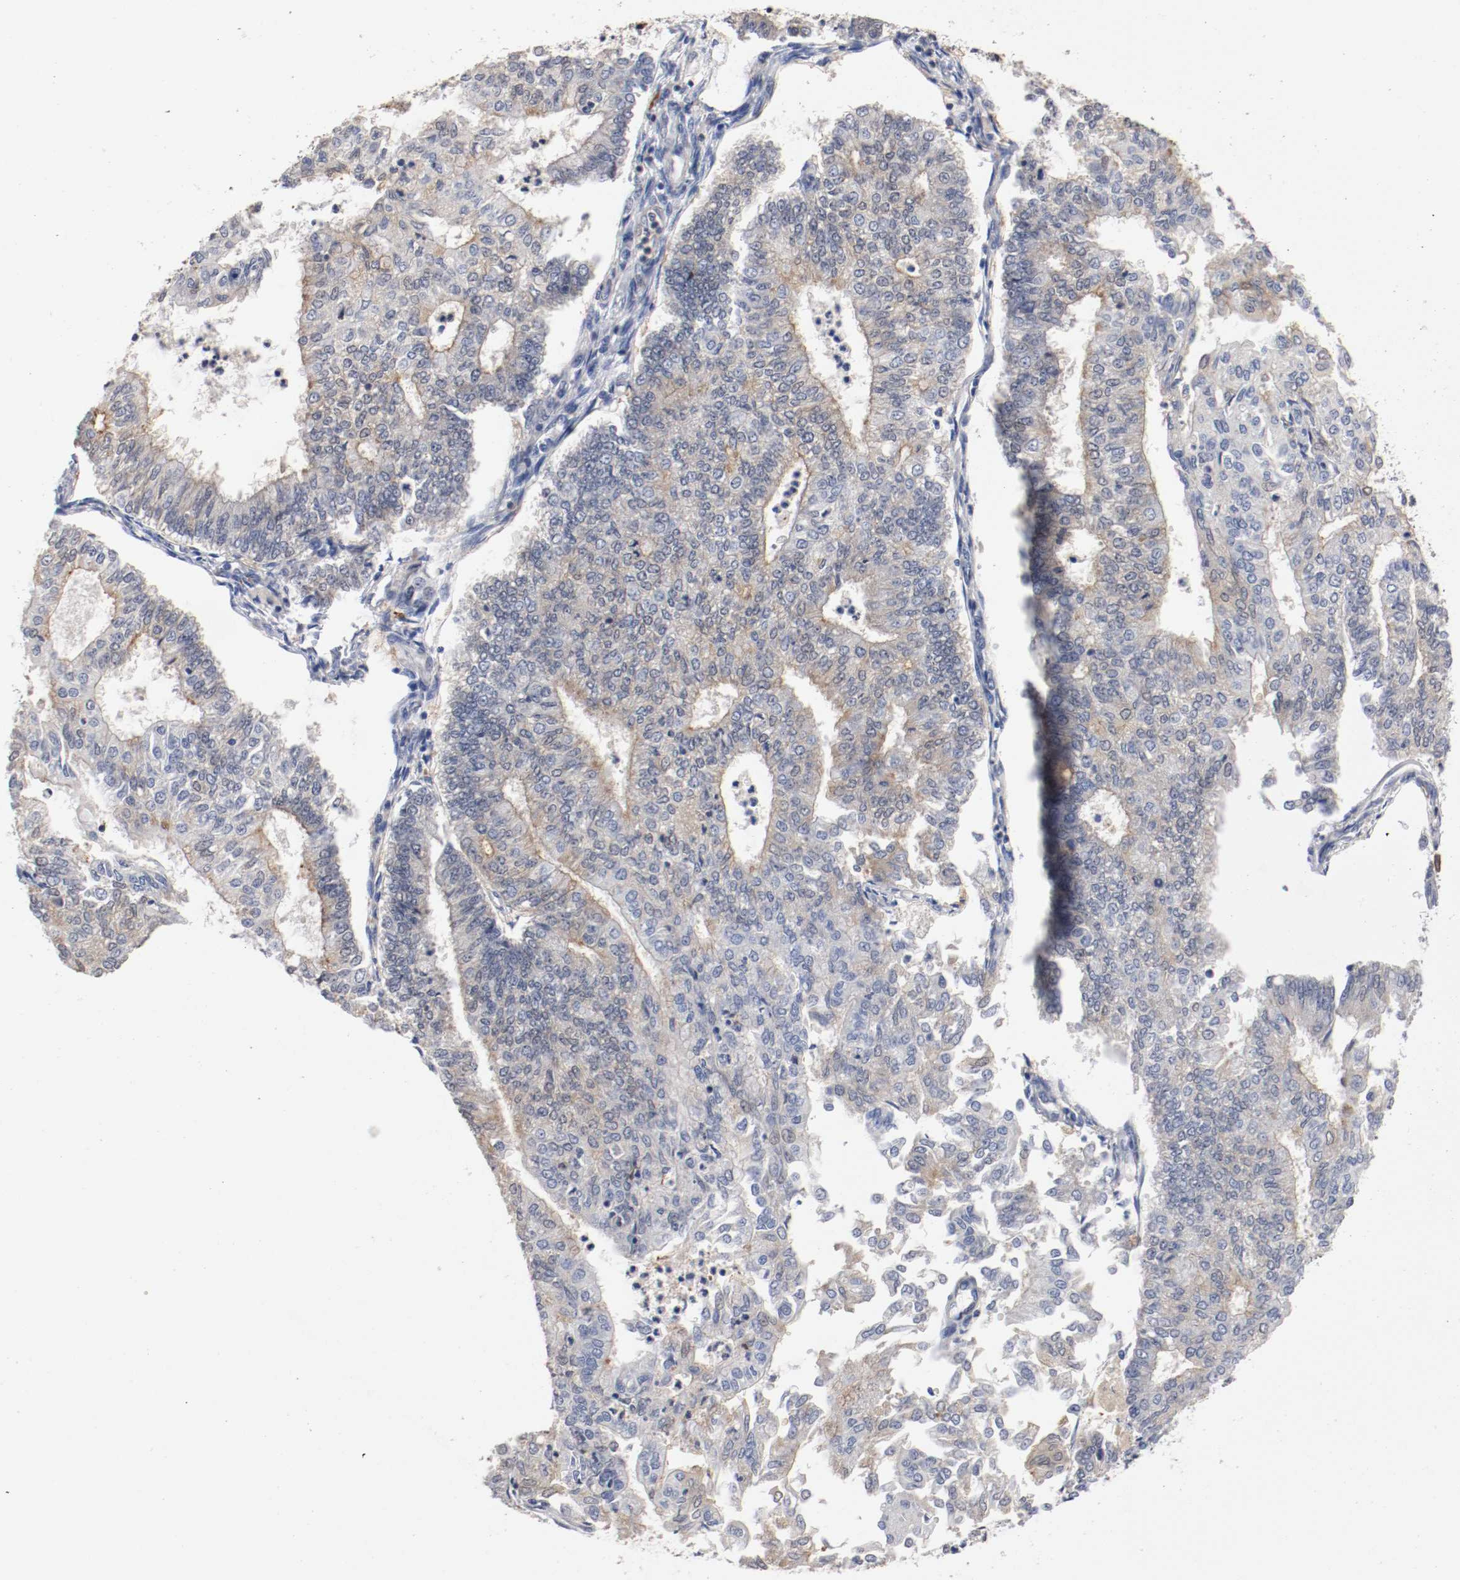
{"staining": {"intensity": "moderate", "quantity": "25%-75%", "location": "cytoplasmic/membranous"}, "tissue": "endometrial cancer", "cell_type": "Tumor cells", "image_type": "cancer", "snomed": [{"axis": "morphology", "description": "Adenocarcinoma, NOS"}, {"axis": "topography", "description": "Endometrium"}], "caption": "Moderate cytoplasmic/membranous protein staining is seen in approximately 25%-75% of tumor cells in adenocarcinoma (endometrial).", "gene": "RBM23", "patient": {"sex": "female", "age": 59}}